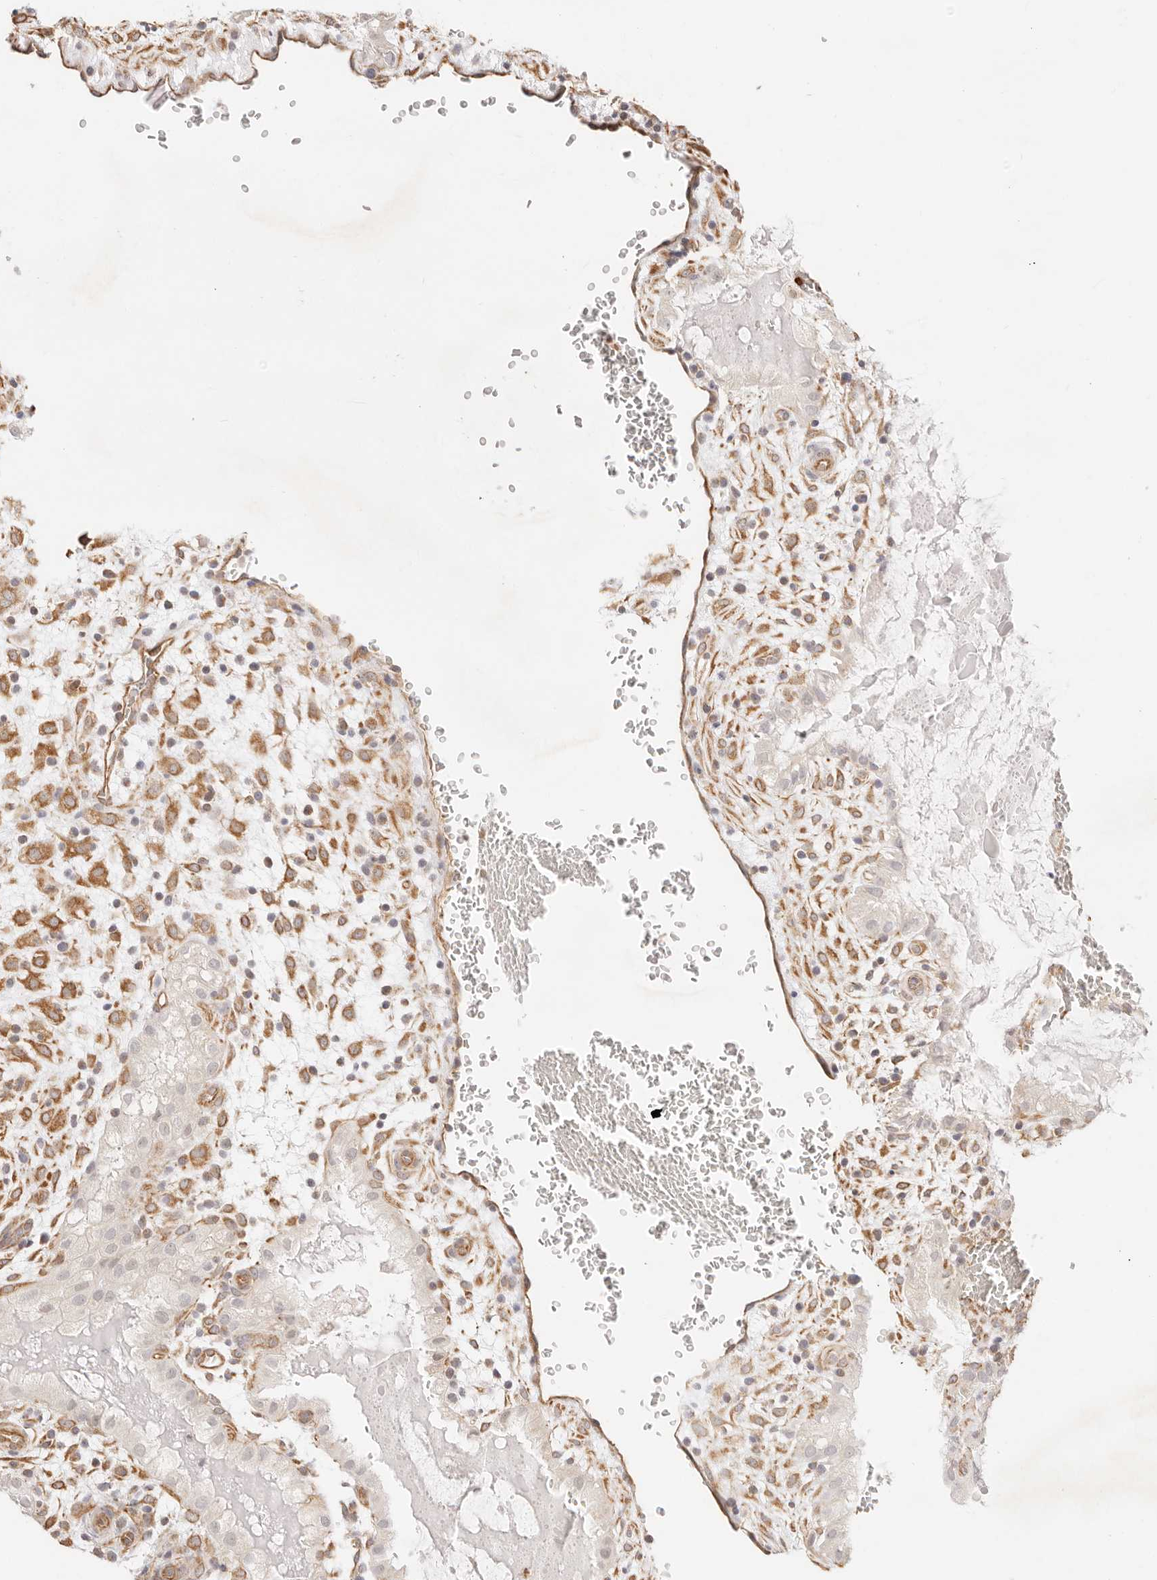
{"staining": {"intensity": "moderate", "quantity": "<25%", "location": "cytoplasmic/membranous"}, "tissue": "placenta", "cell_type": "Trophoblastic cells", "image_type": "normal", "snomed": [{"axis": "morphology", "description": "Normal tissue, NOS"}, {"axis": "topography", "description": "Placenta"}], "caption": "Immunohistochemical staining of unremarkable placenta exhibits <25% levels of moderate cytoplasmic/membranous protein expression in about <25% of trophoblastic cells. The protein is stained brown, and the nuclei are stained in blue (DAB IHC with brightfield microscopy, high magnification).", "gene": "ZC3H11A", "patient": {"sex": "female", "age": 35}}